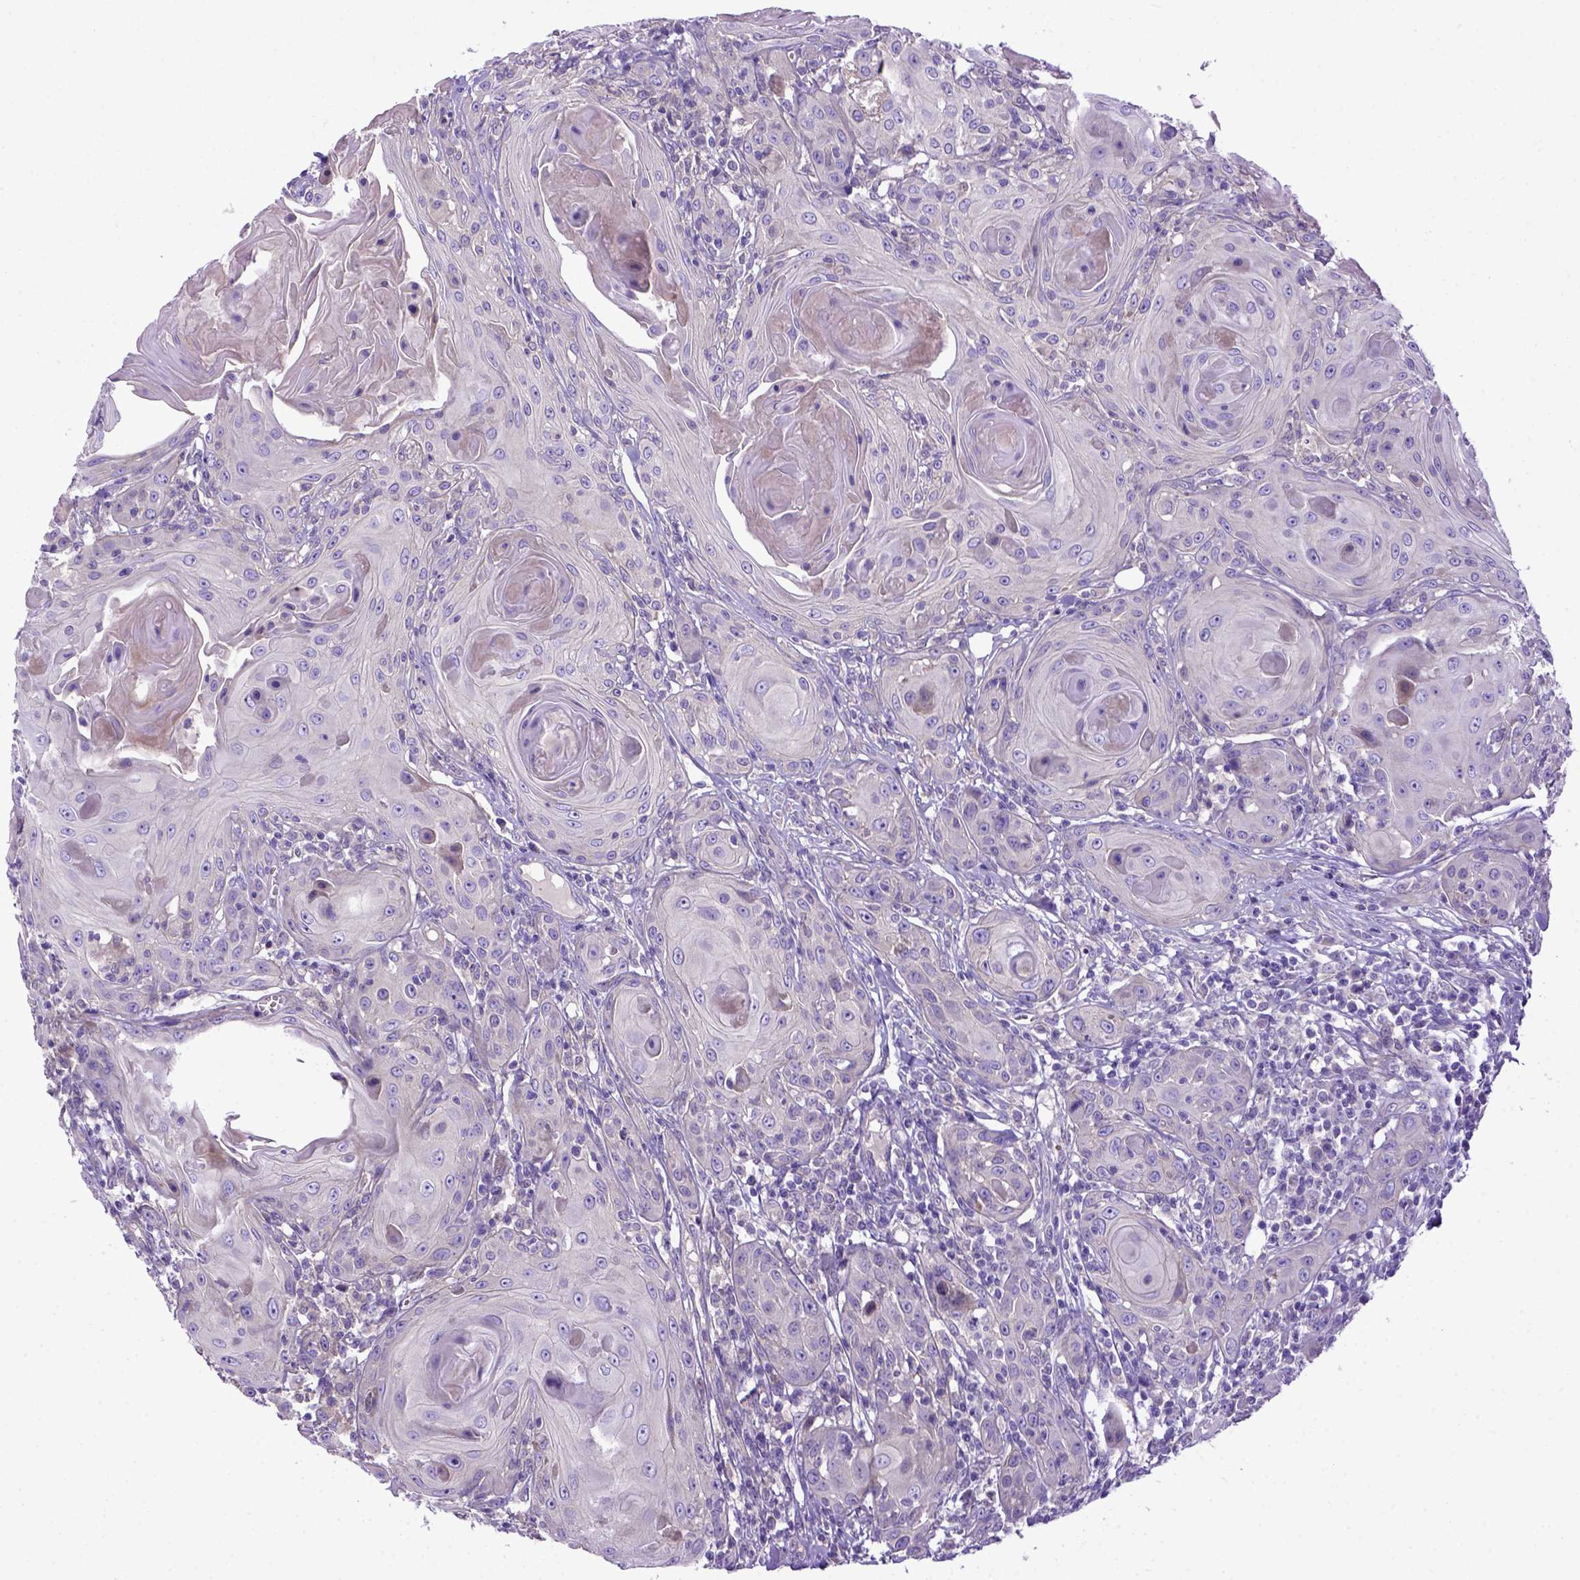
{"staining": {"intensity": "negative", "quantity": "none", "location": "none"}, "tissue": "head and neck cancer", "cell_type": "Tumor cells", "image_type": "cancer", "snomed": [{"axis": "morphology", "description": "Squamous cell carcinoma, NOS"}, {"axis": "topography", "description": "Head-Neck"}], "caption": "Immunohistochemistry of head and neck cancer (squamous cell carcinoma) displays no expression in tumor cells.", "gene": "ADAM12", "patient": {"sex": "female", "age": 80}}